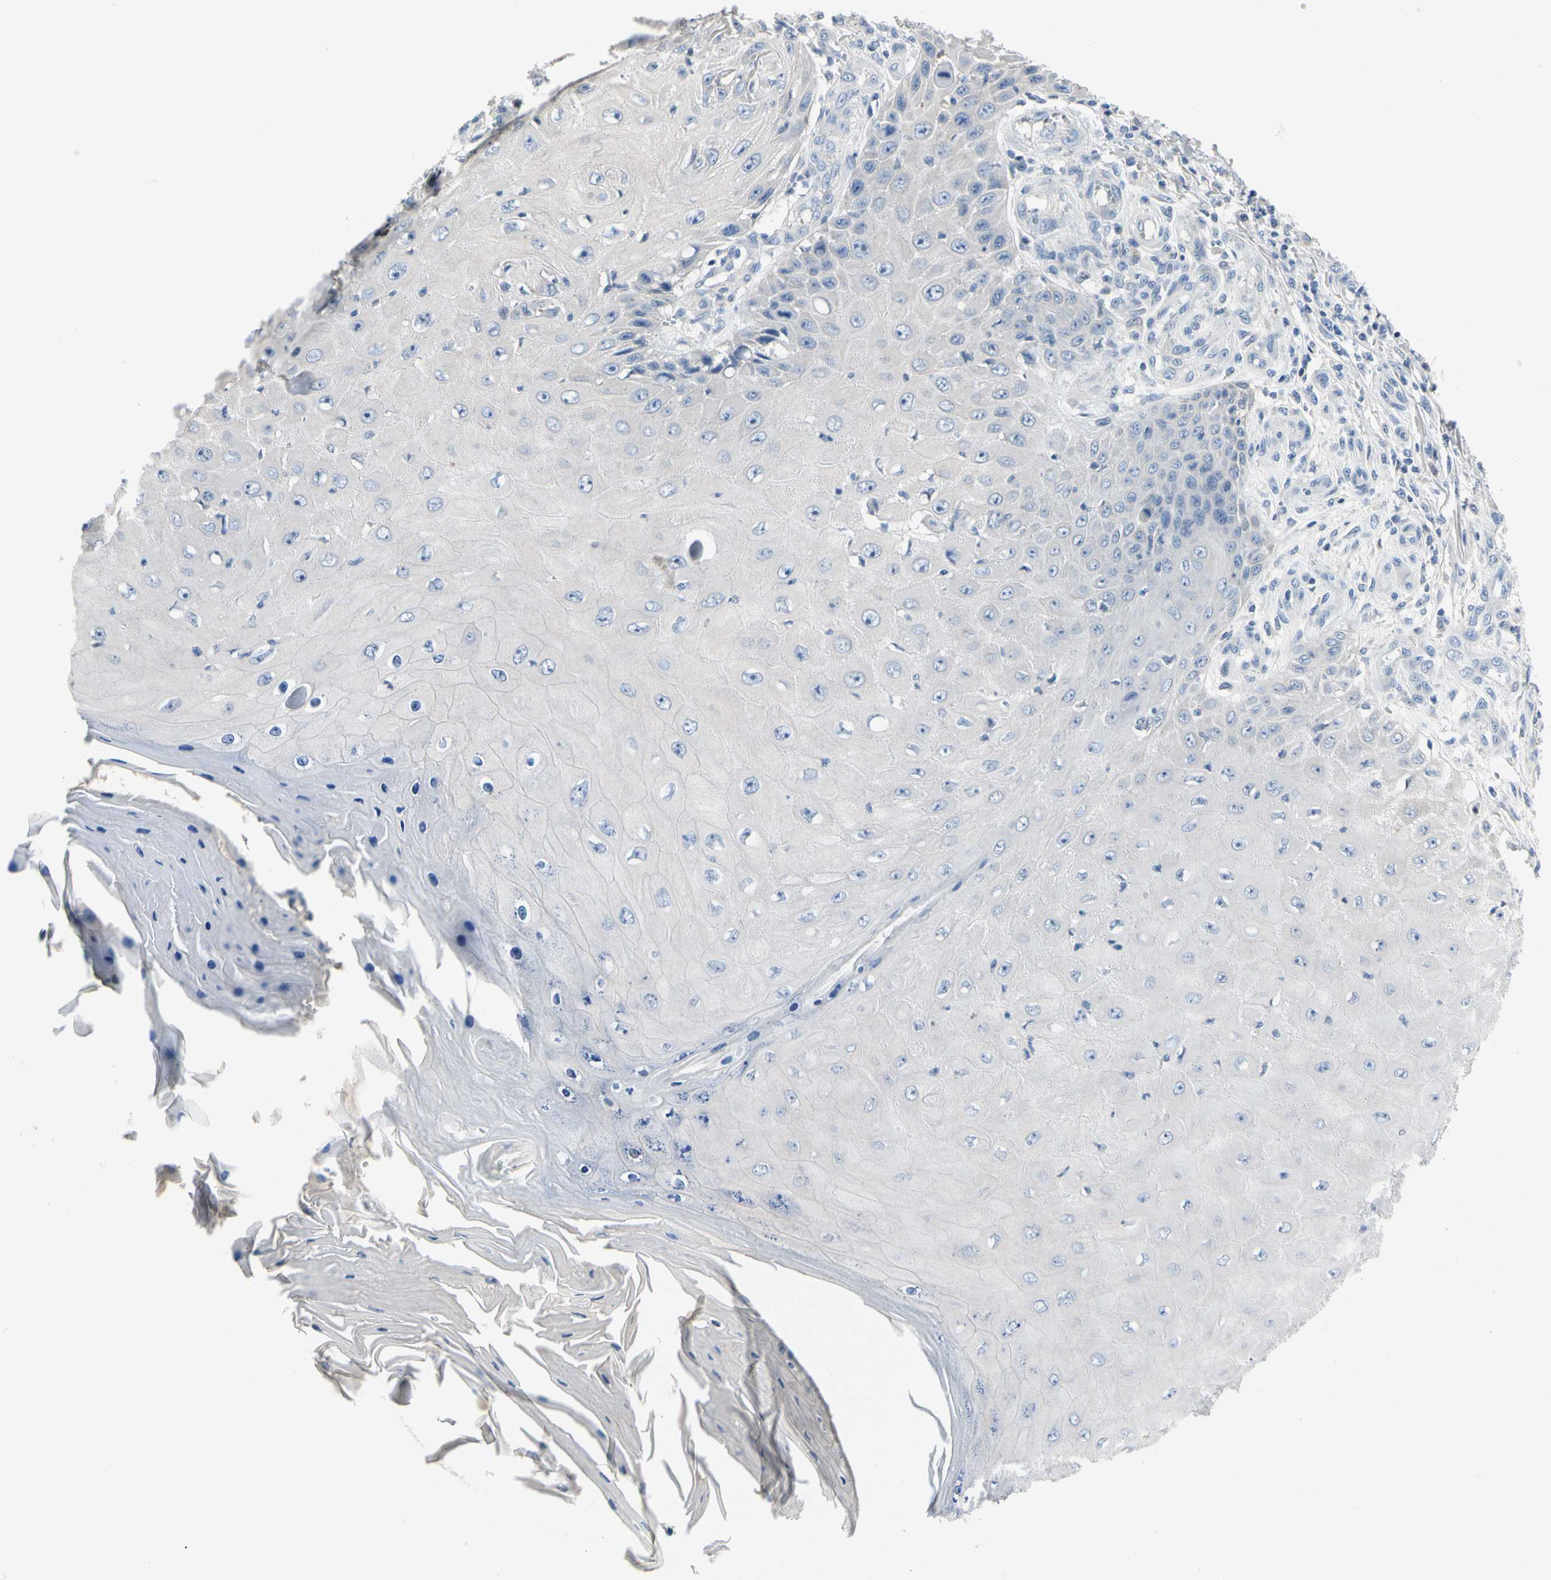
{"staining": {"intensity": "negative", "quantity": "none", "location": "none"}, "tissue": "skin cancer", "cell_type": "Tumor cells", "image_type": "cancer", "snomed": [{"axis": "morphology", "description": "Squamous cell carcinoma, NOS"}, {"axis": "topography", "description": "Skin"}], "caption": "This is a image of IHC staining of skin cancer, which shows no positivity in tumor cells.", "gene": "ECRG4", "patient": {"sex": "female", "age": 73}}